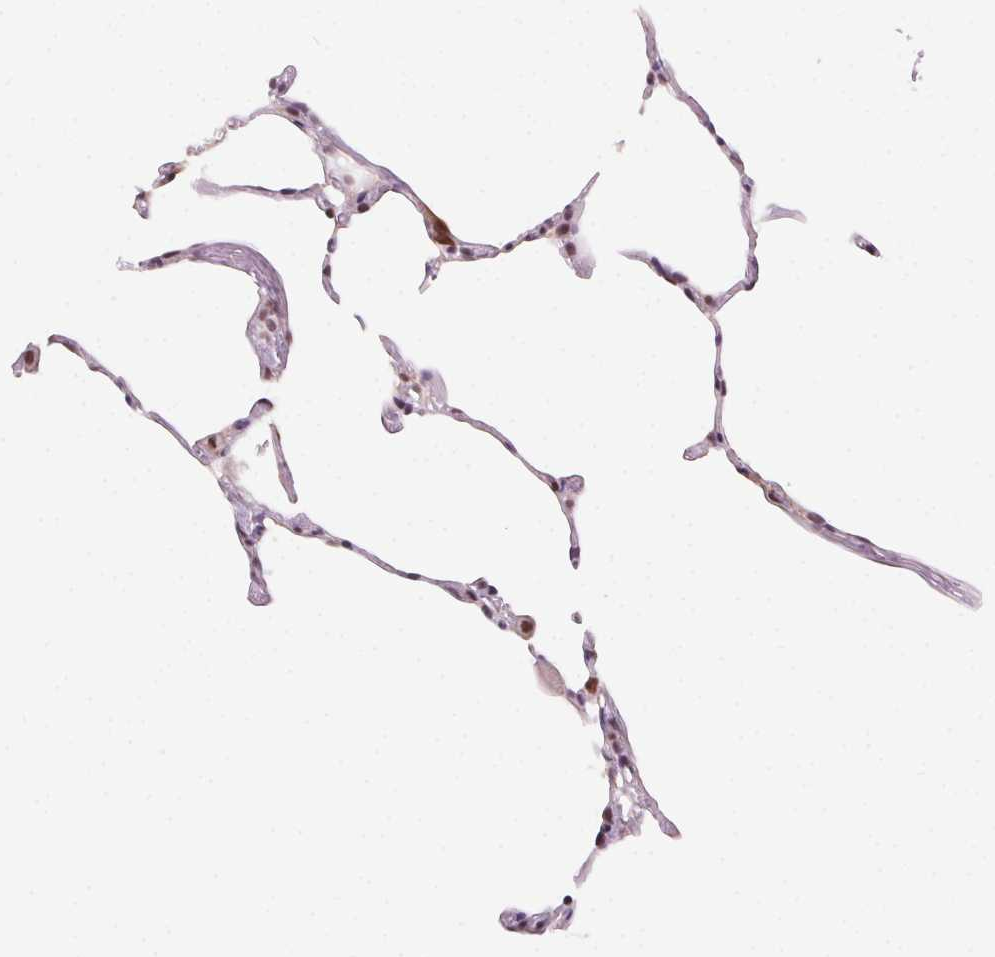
{"staining": {"intensity": "moderate", "quantity": "<25%", "location": "nuclear"}, "tissue": "lung", "cell_type": "Alveolar cells", "image_type": "normal", "snomed": [{"axis": "morphology", "description": "Normal tissue, NOS"}, {"axis": "topography", "description": "Lung"}], "caption": "A brown stain labels moderate nuclear expression of a protein in alveolar cells of normal human lung. (brown staining indicates protein expression, while blue staining denotes nuclei).", "gene": "CD2BP2", "patient": {"sex": "female", "age": 57}}